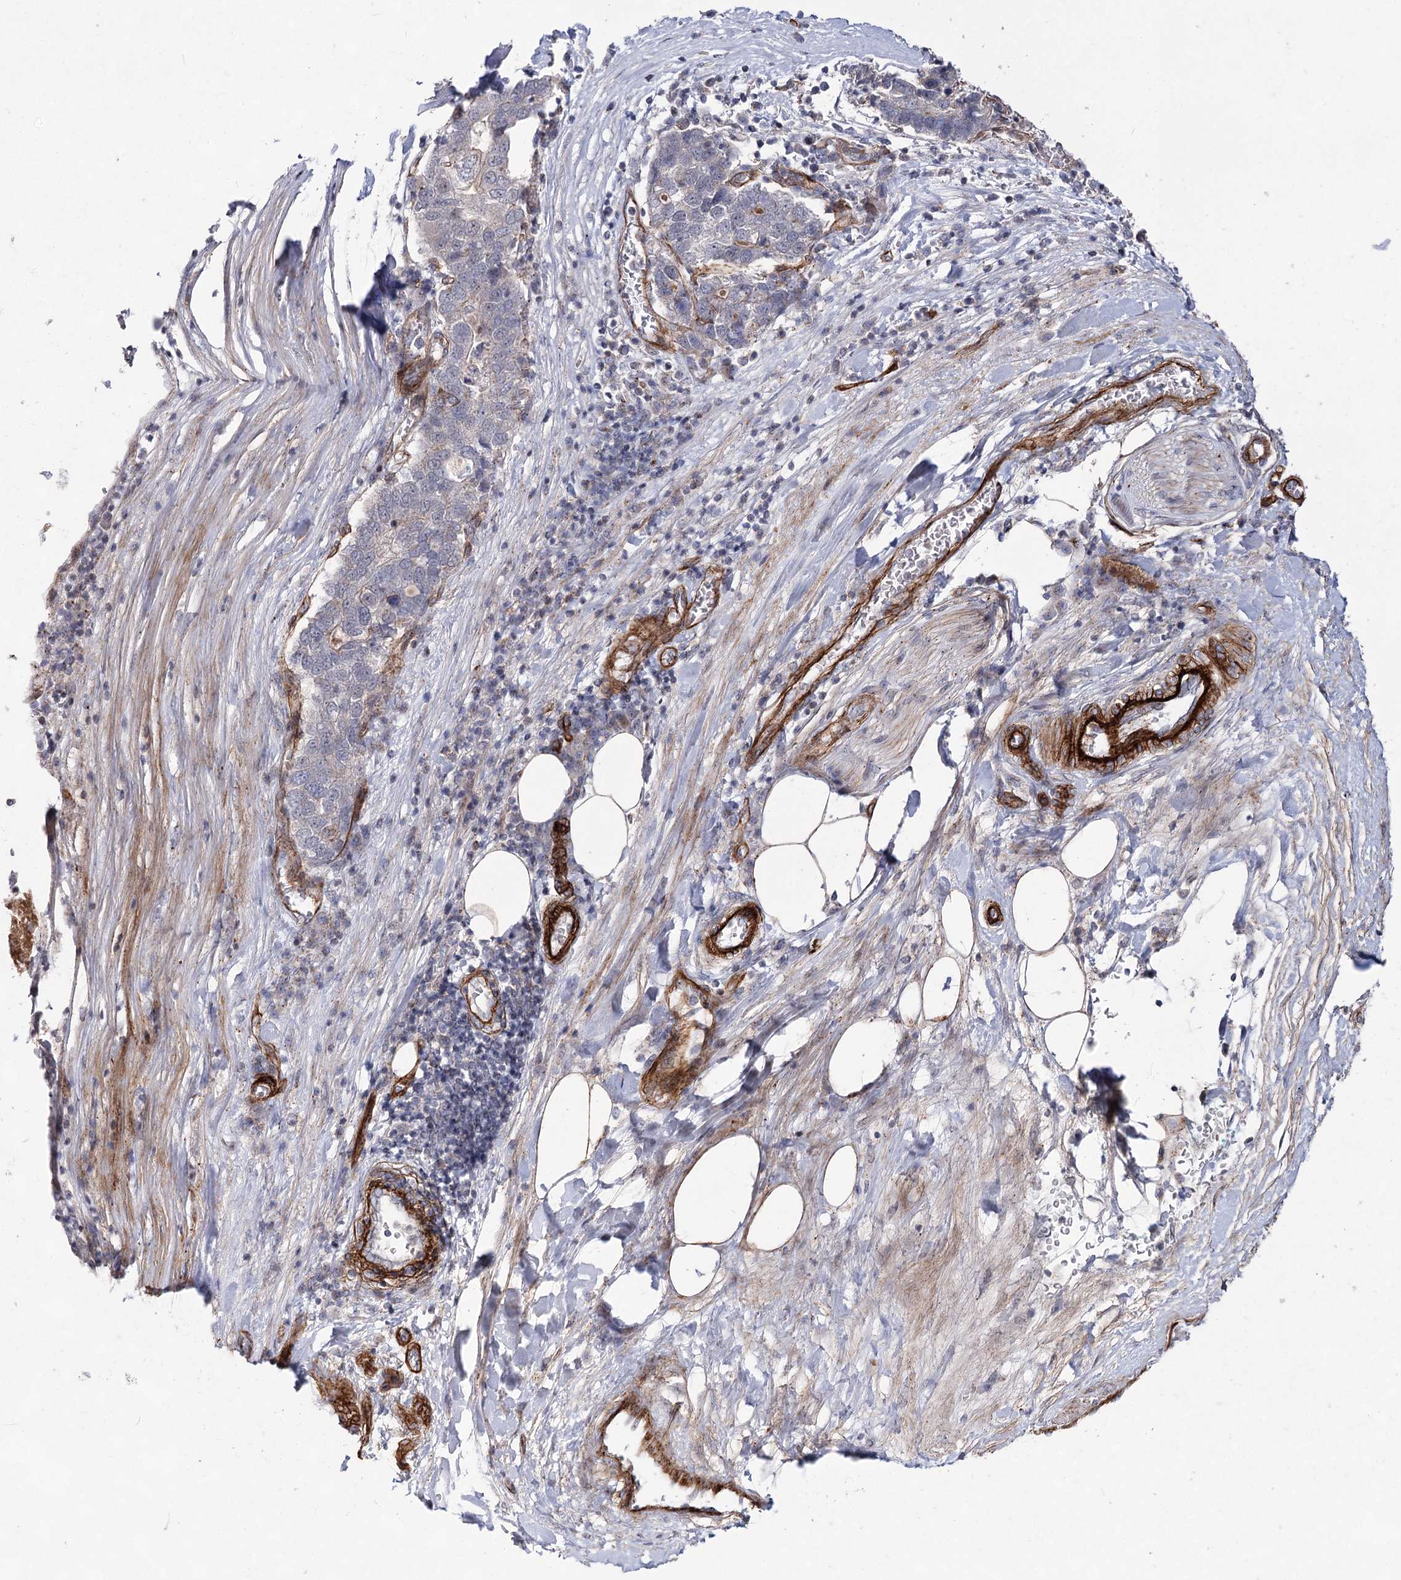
{"staining": {"intensity": "negative", "quantity": "none", "location": "none"}, "tissue": "pancreatic cancer", "cell_type": "Tumor cells", "image_type": "cancer", "snomed": [{"axis": "morphology", "description": "Adenocarcinoma, NOS"}, {"axis": "topography", "description": "Pancreas"}], "caption": "DAB immunohistochemical staining of human pancreatic adenocarcinoma reveals no significant staining in tumor cells. The staining was performed using DAB (3,3'-diaminobenzidine) to visualize the protein expression in brown, while the nuclei were stained in blue with hematoxylin (Magnification: 20x).", "gene": "ATL2", "patient": {"sex": "female", "age": 61}}